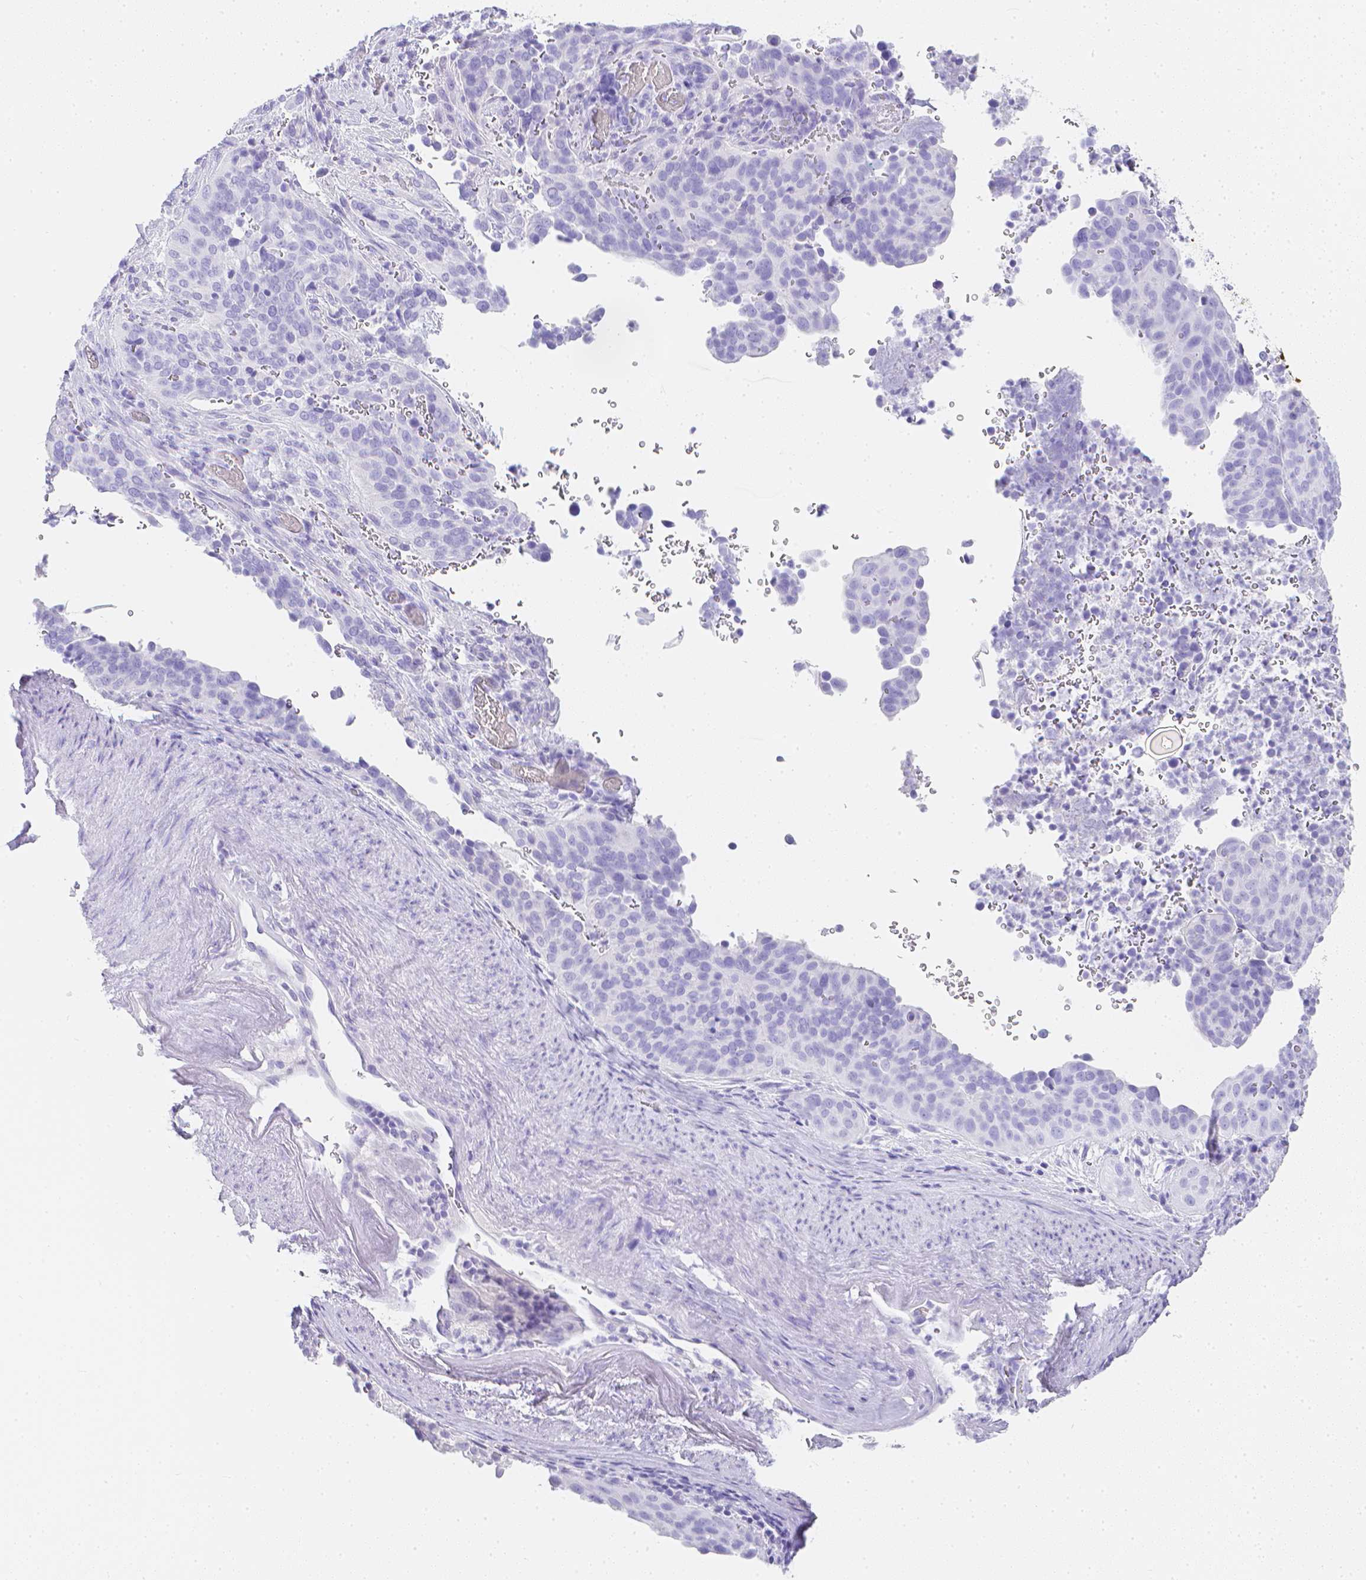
{"staining": {"intensity": "negative", "quantity": "none", "location": "none"}, "tissue": "cervical cancer", "cell_type": "Tumor cells", "image_type": "cancer", "snomed": [{"axis": "morphology", "description": "Squamous cell carcinoma, NOS"}, {"axis": "topography", "description": "Cervix"}], "caption": "High power microscopy histopathology image of an immunohistochemistry (IHC) micrograph of cervical squamous cell carcinoma, revealing no significant staining in tumor cells. Brightfield microscopy of immunohistochemistry (IHC) stained with DAB (brown) and hematoxylin (blue), captured at high magnification.", "gene": "LGALS4", "patient": {"sex": "female", "age": 38}}